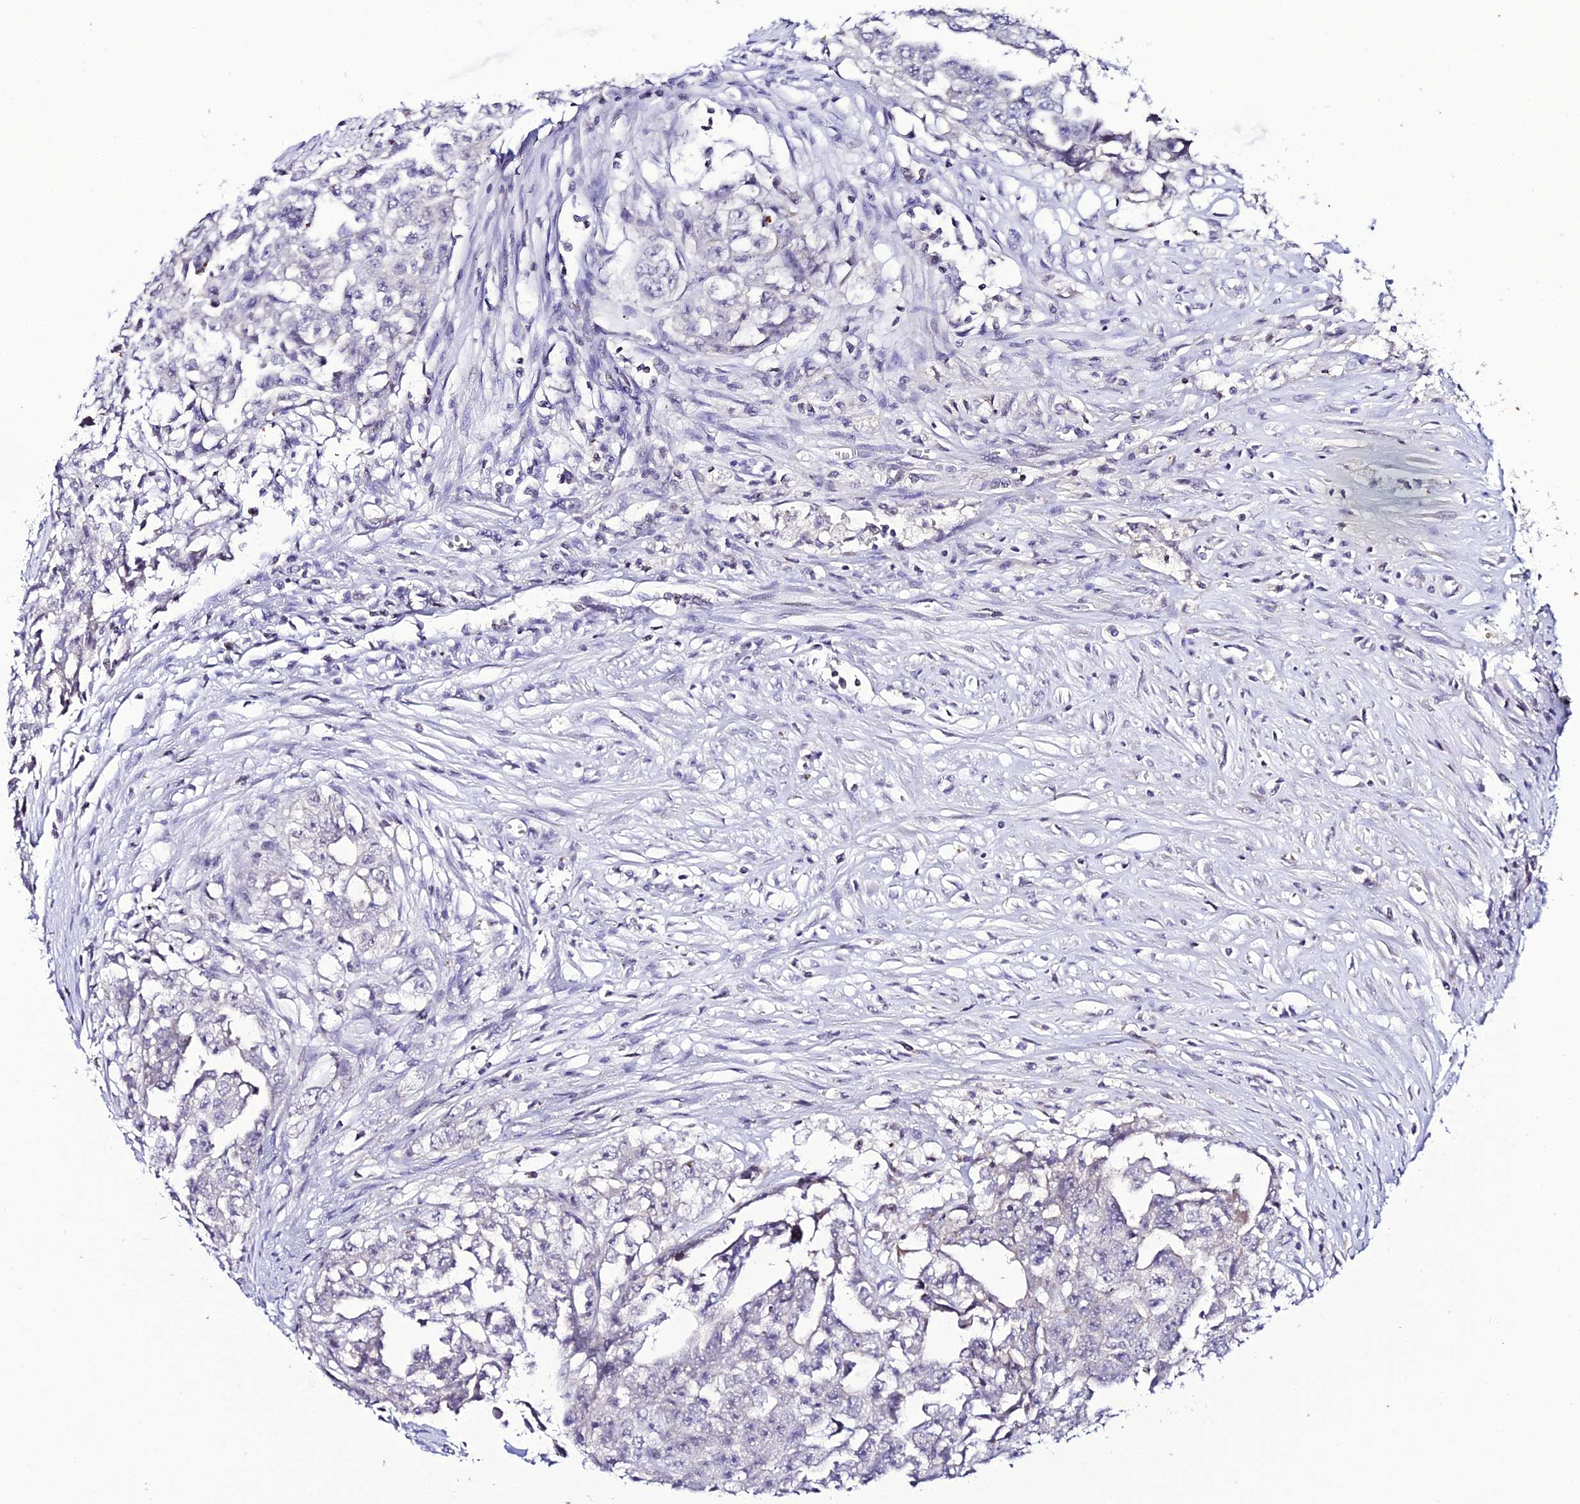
{"staining": {"intensity": "negative", "quantity": "none", "location": "none"}, "tissue": "testis cancer", "cell_type": "Tumor cells", "image_type": "cancer", "snomed": [{"axis": "morphology", "description": "Seminoma, NOS"}, {"axis": "morphology", "description": "Carcinoma, Embryonal, NOS"}, {"axis": "topography", "description": "Testis"}], "caption": "Tumor cells show no significant protein staining in seminoma (testis).", "gene": "DEFB132", "patient": {"sex": "male", "age": 43}}